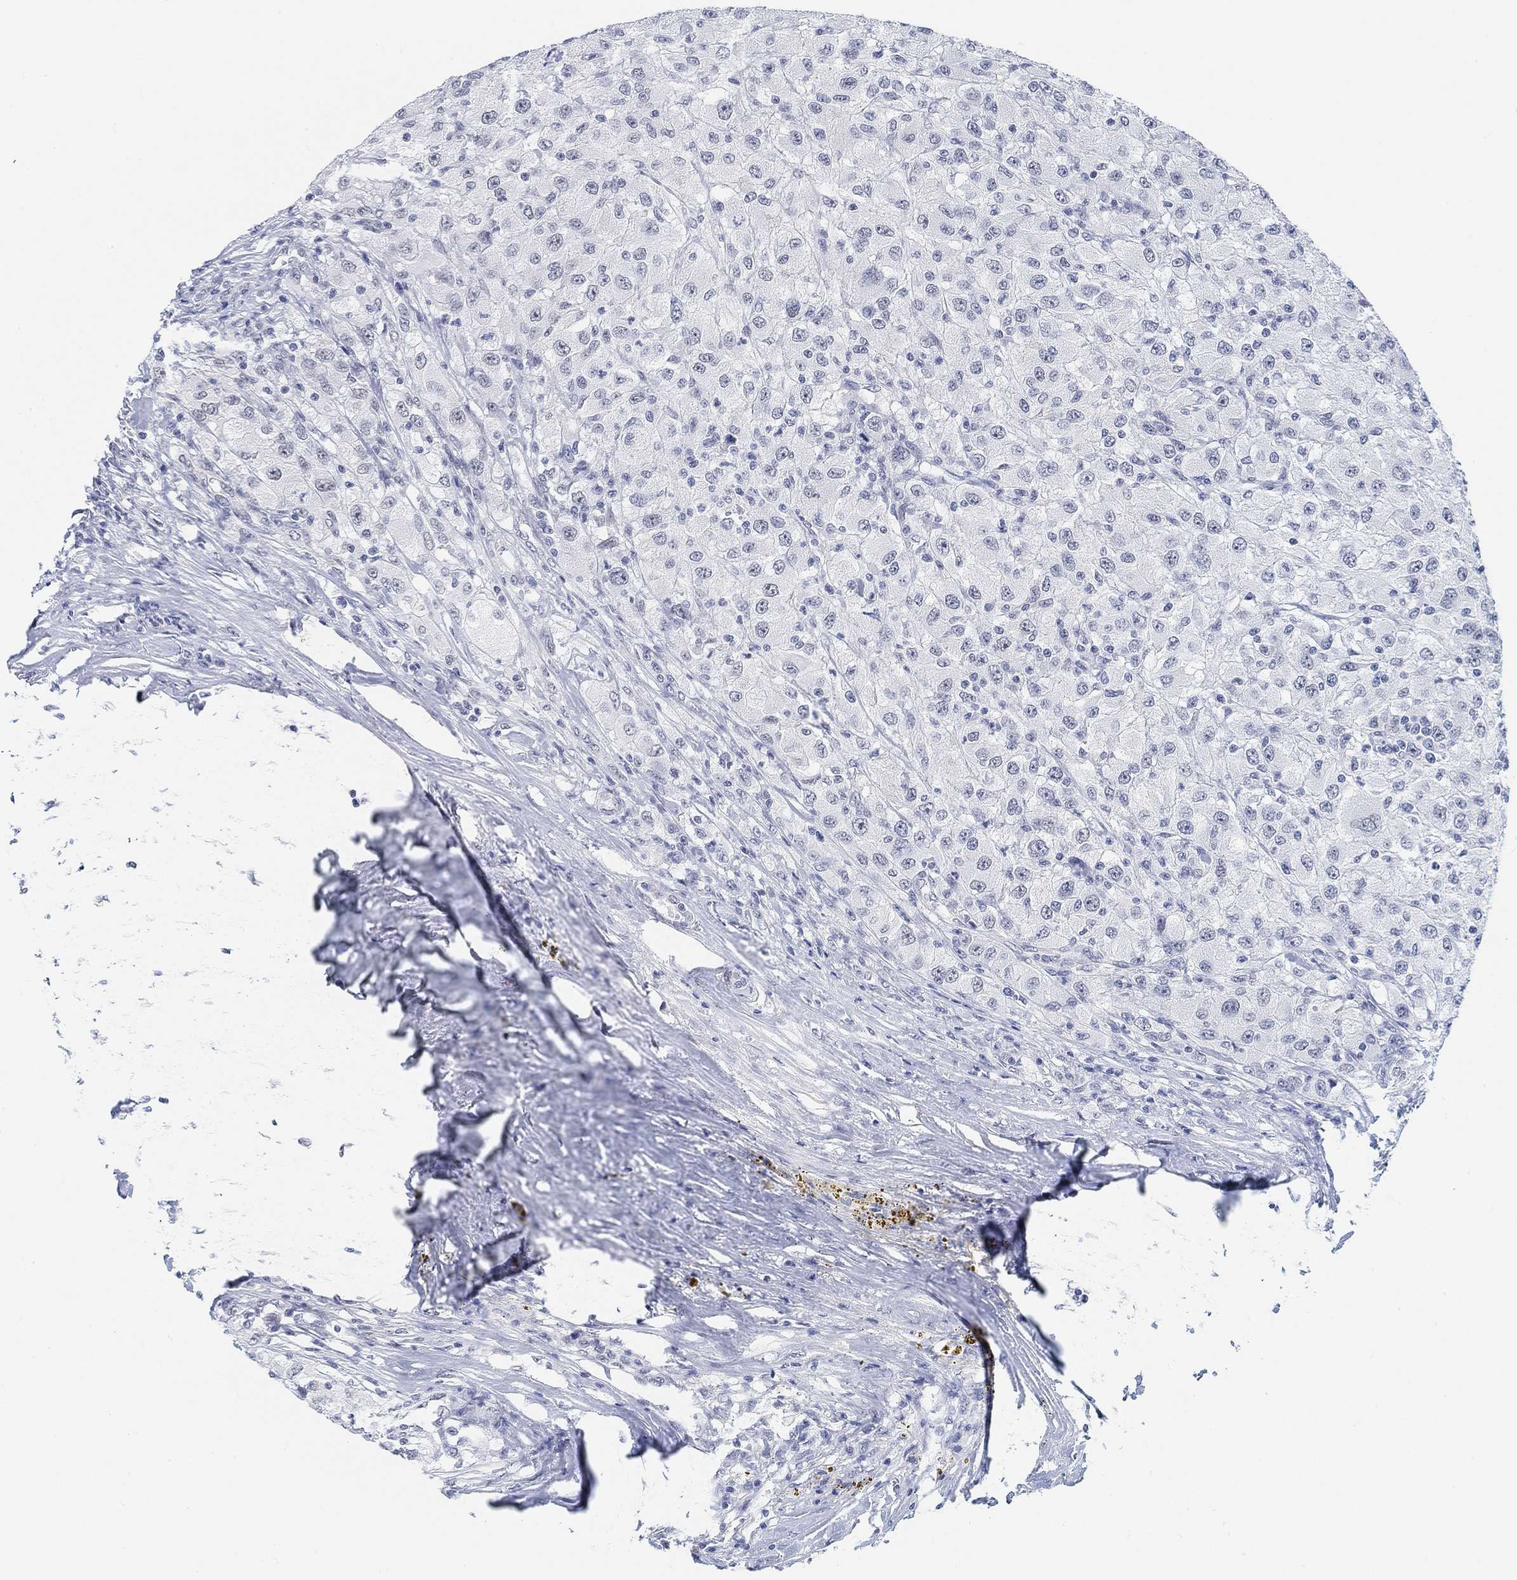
{"staining": {"intensity": "negative", "quantity": "none", "location": "none"}, "tissue": "renal cancer", "cell_type": "Tumor cells", "image_type": "cancer", "snomed": [{"axis": "morphology", "description": "Adenocarcinoma, NOS"}, {"axis": "topography", "description": "Kidney"}], "caption": "The immunohistochemistry (IHC) photomicrograph has no significant positivity in tumor cells of adenocarcinoma (renal) tissue.", "gene": "PURG", "patient": {"sex": "female", "age": 67}}